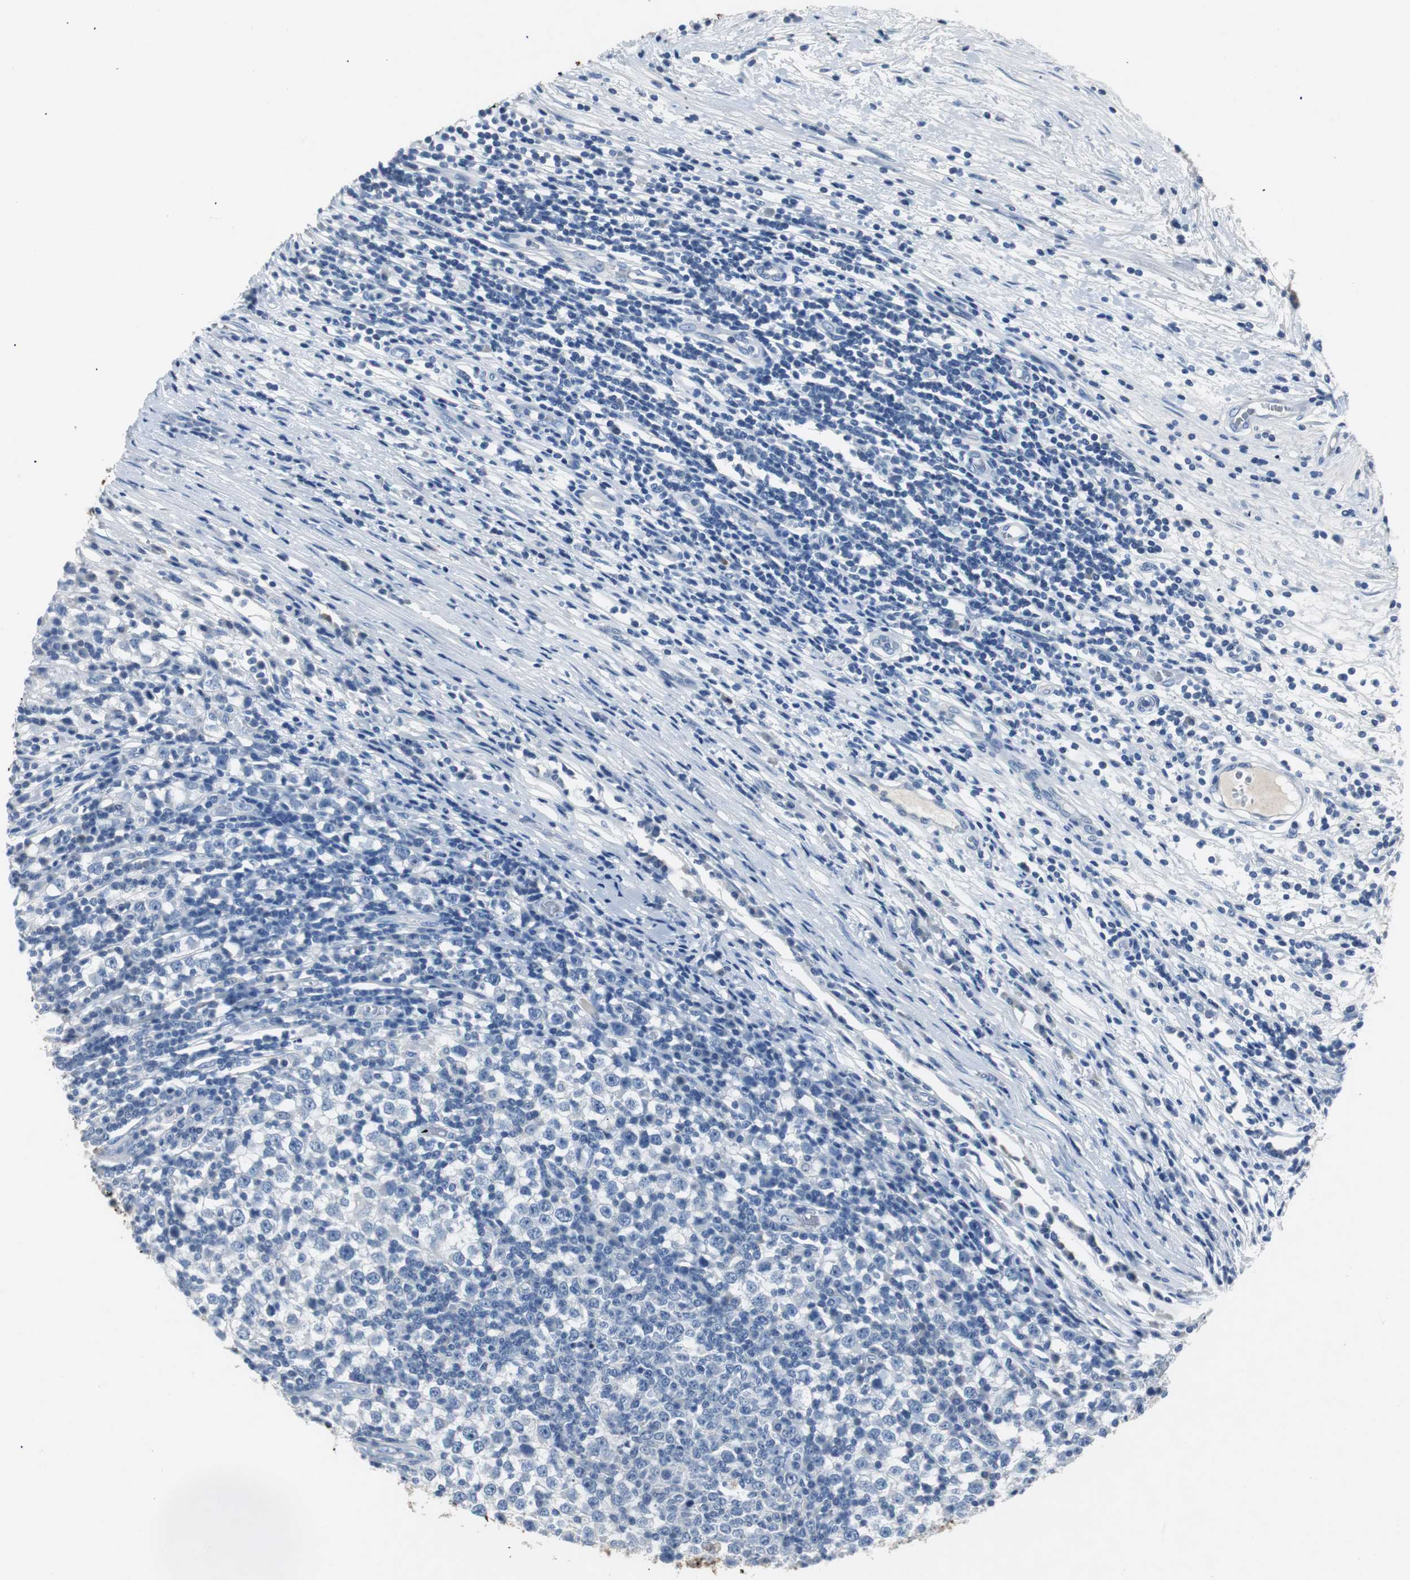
{"staining": {"intensity": "negative", "quantity": "none", "location": "none"}, "tissue": "testis cancer", "cell_type": "Tumor cells", "image_type": "cancer", "snomed": [{"axis": "morphology", "description": "Seminoma, NOS"}, {"axis": "topography", "description": "Testis"}], "caption": "IHC of human testis cancer (seminoma) shows no staining in tumor cells.", "gene": "LRP2", "patient": {"sex": "male", "age": 65}}